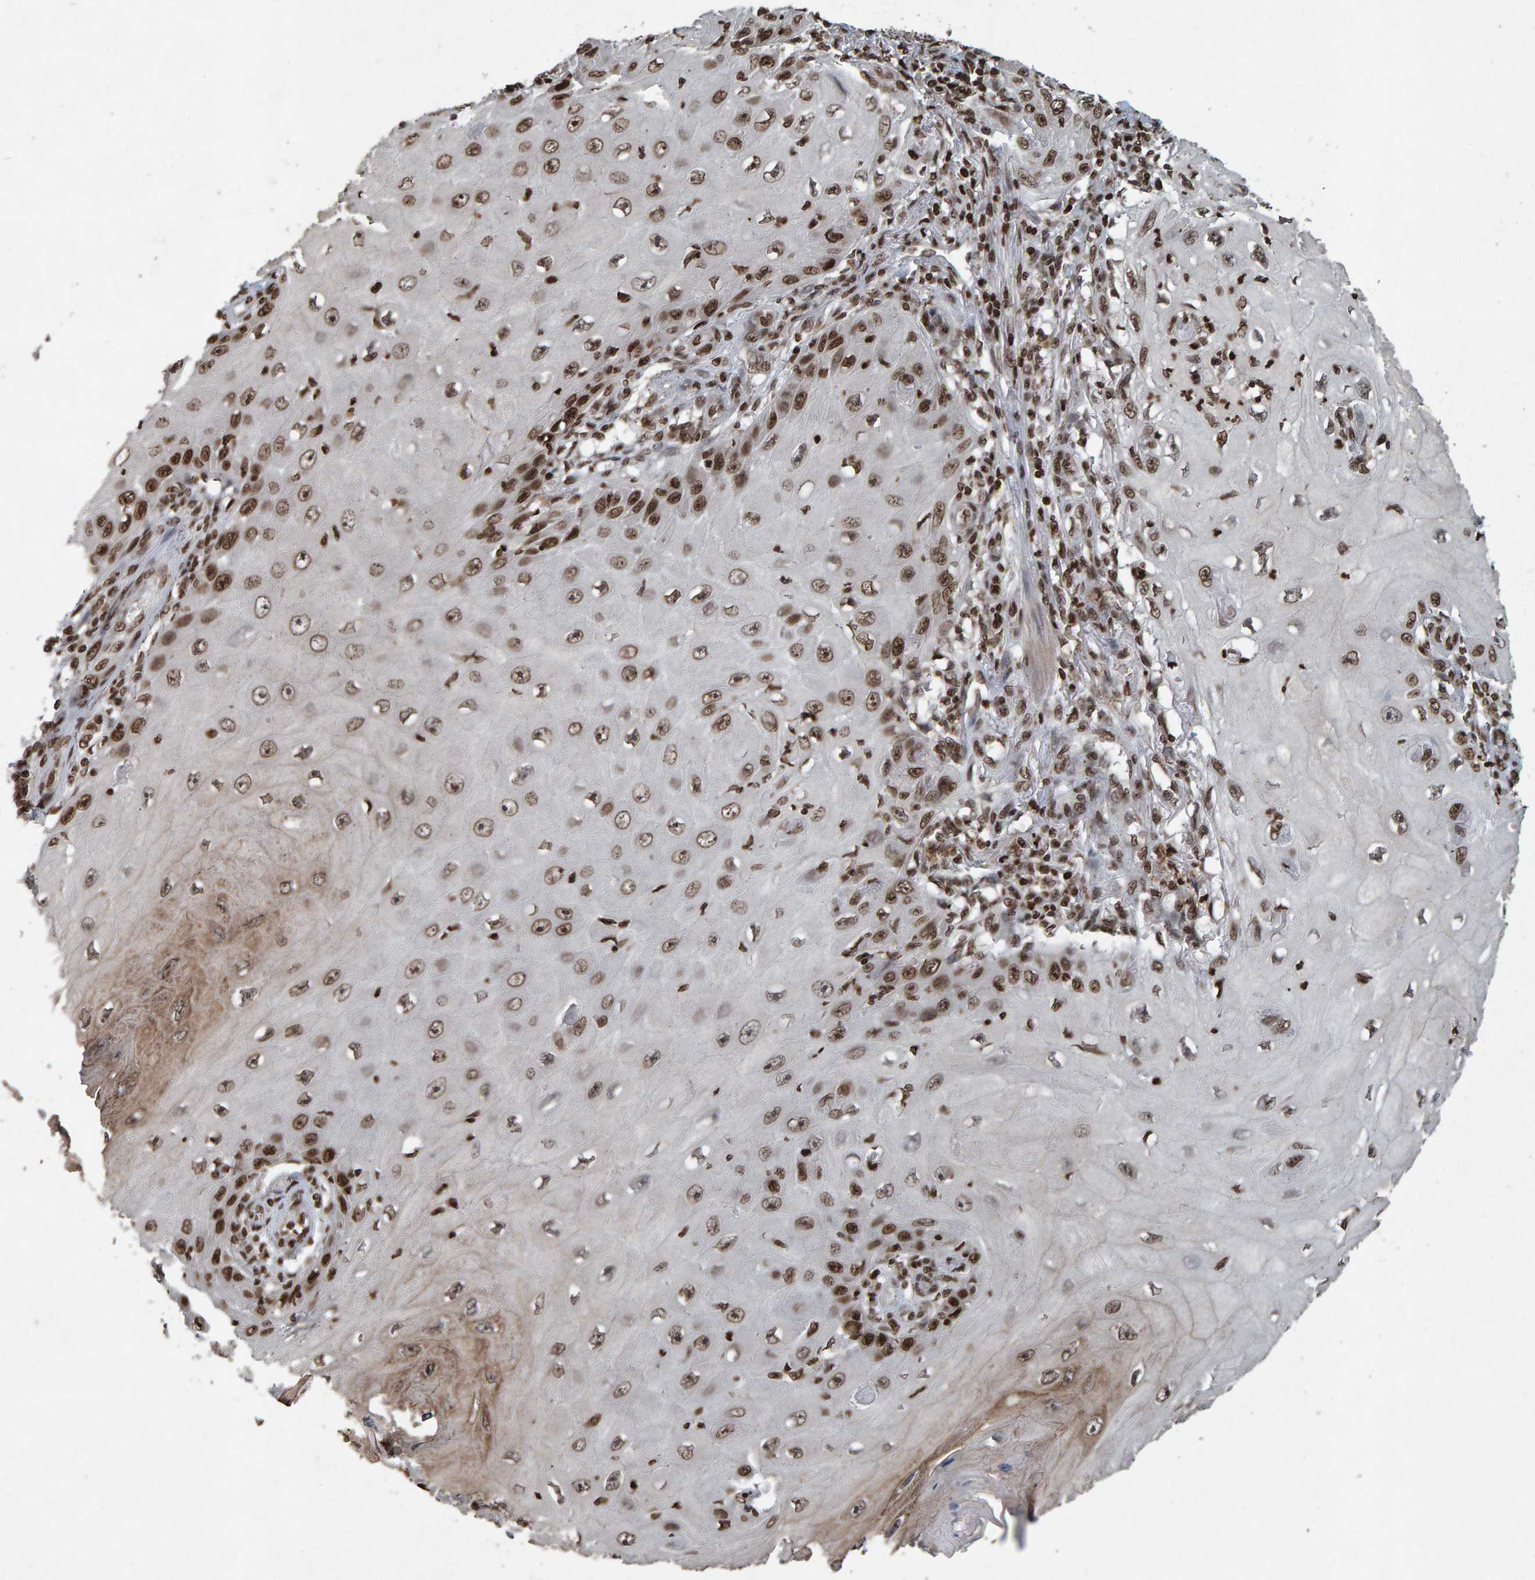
{"staining": {"intensity": "strong", "quantity": "25%-75%", "location": "nuclear"}, "tissue": "skin cancer", "cell_type": "Tumor cells", "image_type": "cancer", "snomed": [{"axis": "morphology", "description": "Squamous cell carcinoma, NOS"}, {"axis": "topography", "description": "Skin"}], "caption": "Skin cancer (squamous cell carcinoma) stained for a protein shows strong nuclear positivity in tumor cells.", "gene": "H2AZ1", "patient": {"sex": "female", "age": 73}}